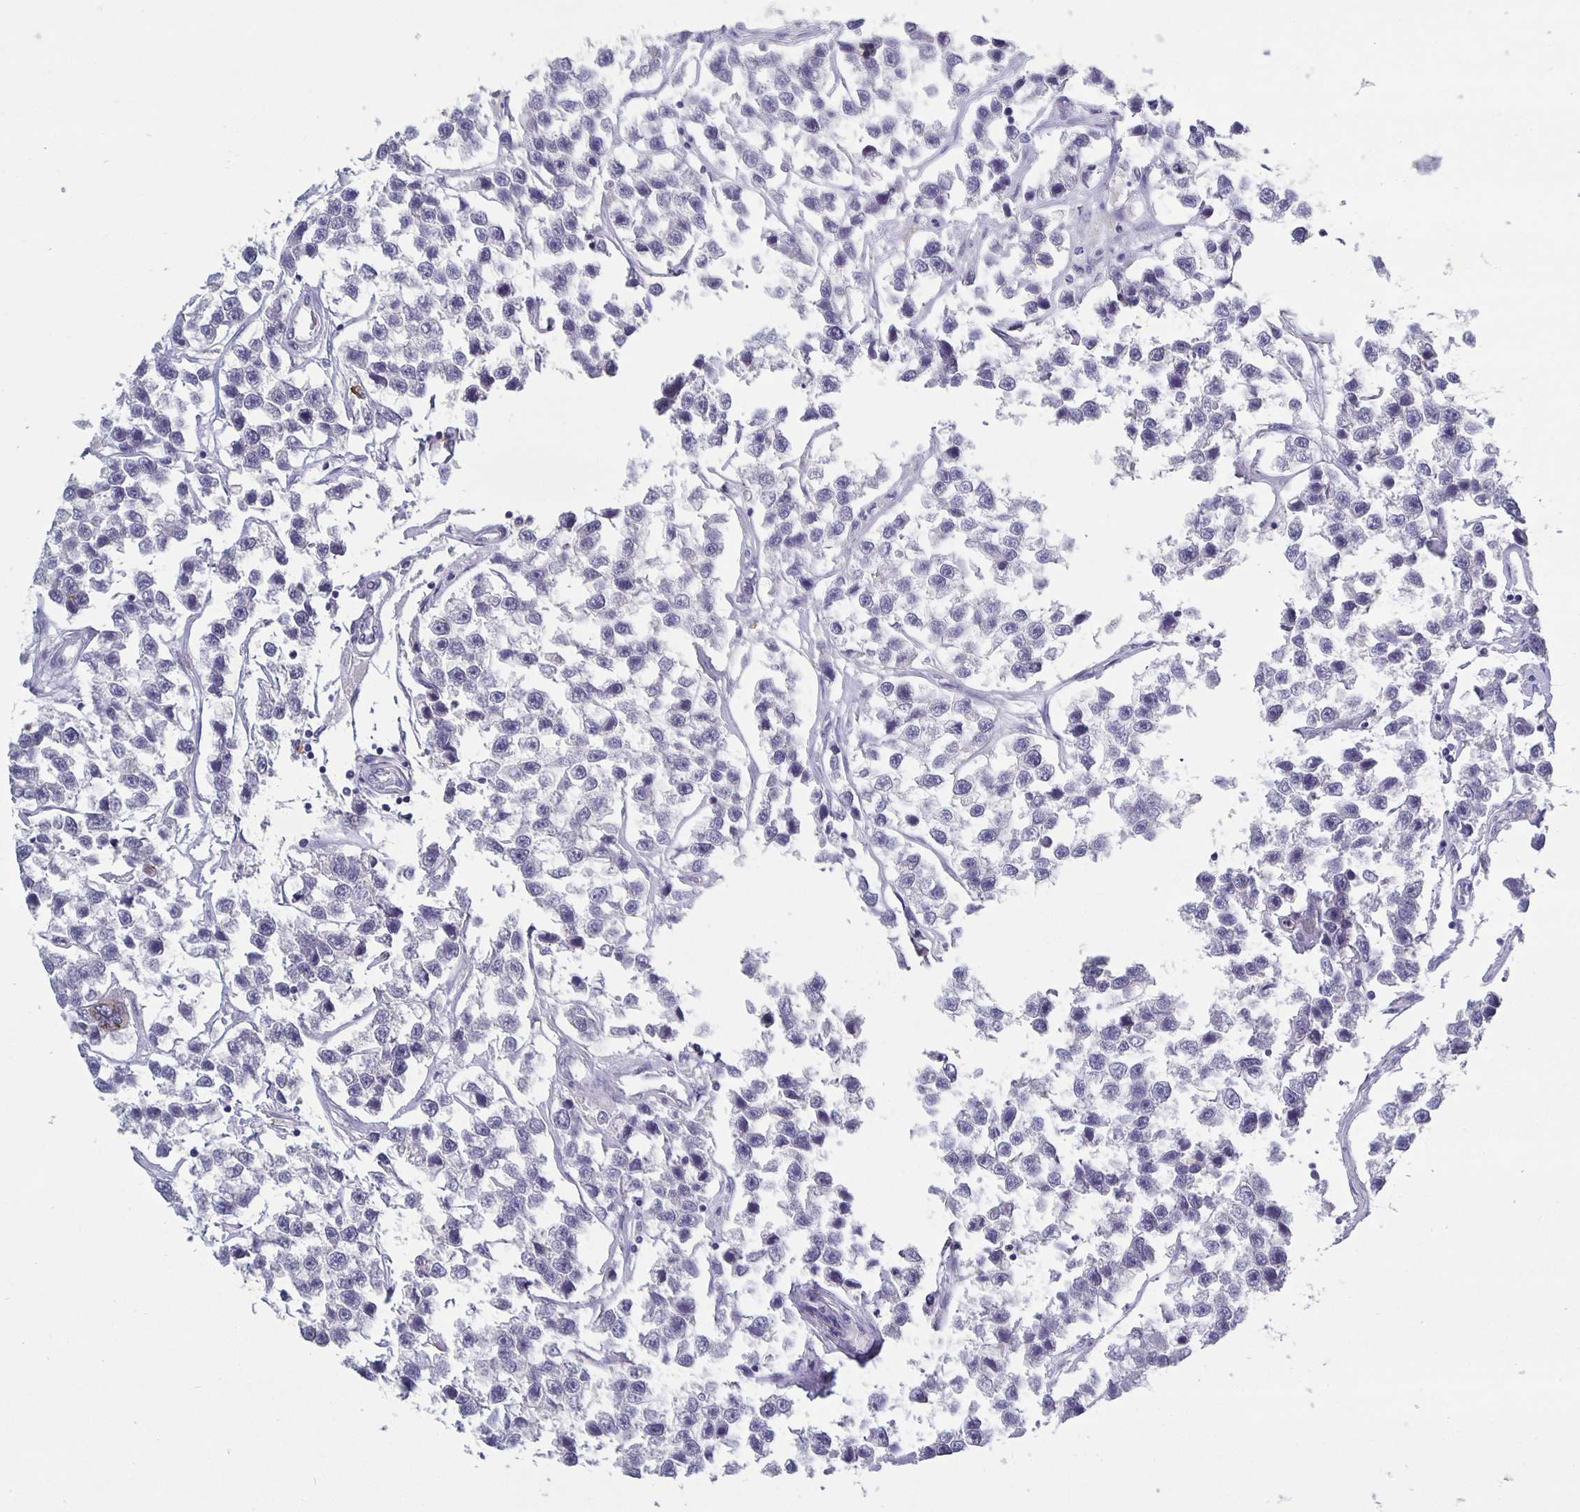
{"staining": {"intensity": "negative", "quantity": "none", "location": "none"}, "tissue": "testis cancer", "cell_type": "Tumor cells", "image_type": "cancer", "snomed": [{"axis": "morphology", "description": "Seminoma, NOS"}, {"axis": "topography", "description": "Testis"}], "caption": "Immunohistochemistry micrograph of testis cancer stained for a protein (brown), which demonstrates no staining in tumor cells.", "gene": "GDF15", "patient": {"sex": "male", "age": 26}}